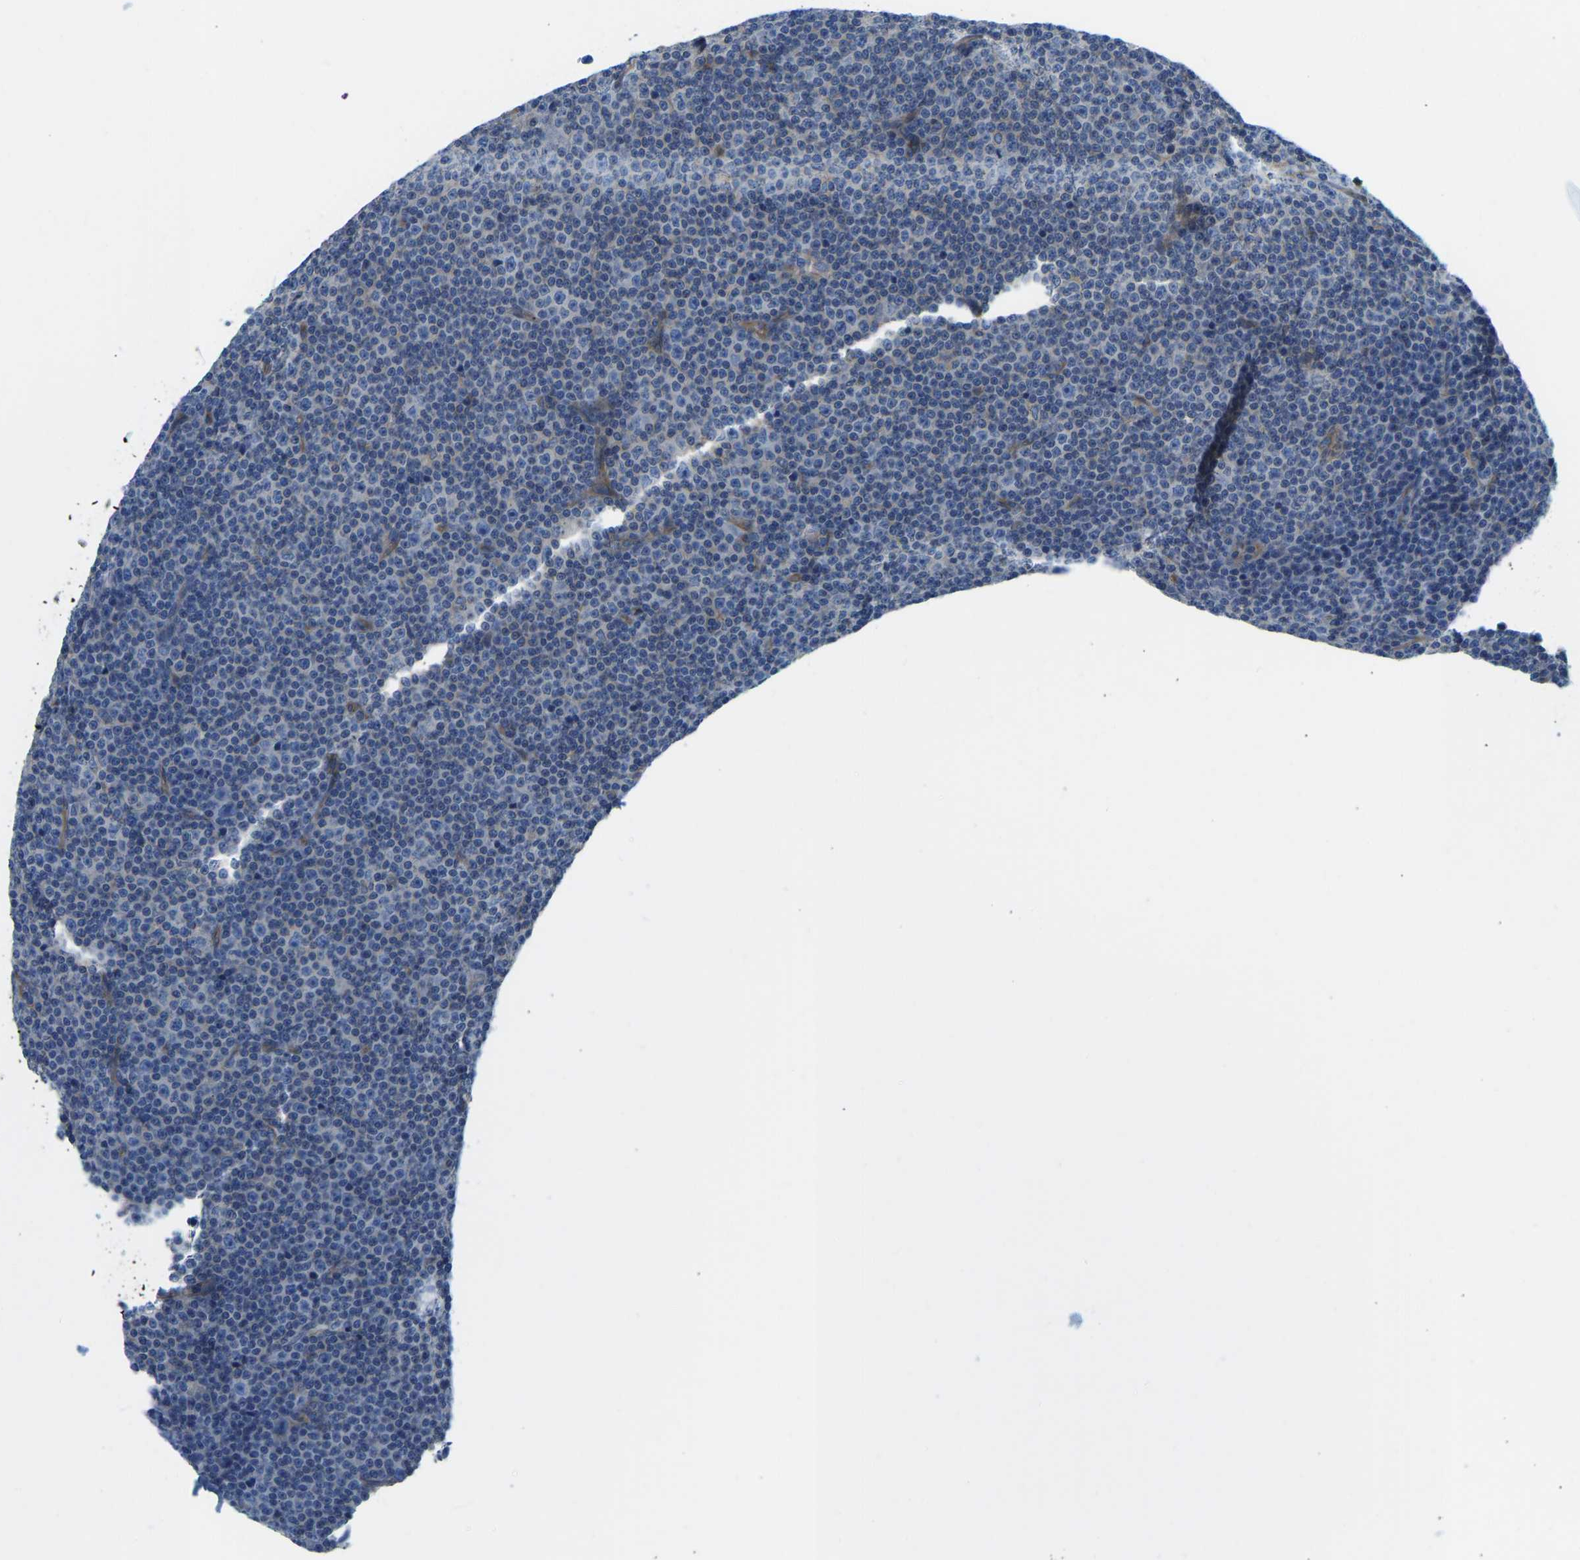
{"staining": {"intensity": "negative", "quantity": "none", "location": "none"}, "tissue": "lymphoma", "cell_type": "Tumor cells", "image_type": "cancer", "snomed": [{"axis": "morphology", "description": "Malignant lymphoma, non-Hodgkin's type, Low grade"}, {"axis": "topography", "description": "Lymph node"}], "caption": "Immunohistochemistry image of neoplastic tissue: low-grade malignant lymphoma, non-Hodgkin's type stained with DAB (3,3'-diaminobenzidine) reveals no significant protein positivity in tumor cells.", "gene": "CHAD", "patient": {"sex": "female", "age": 67}}